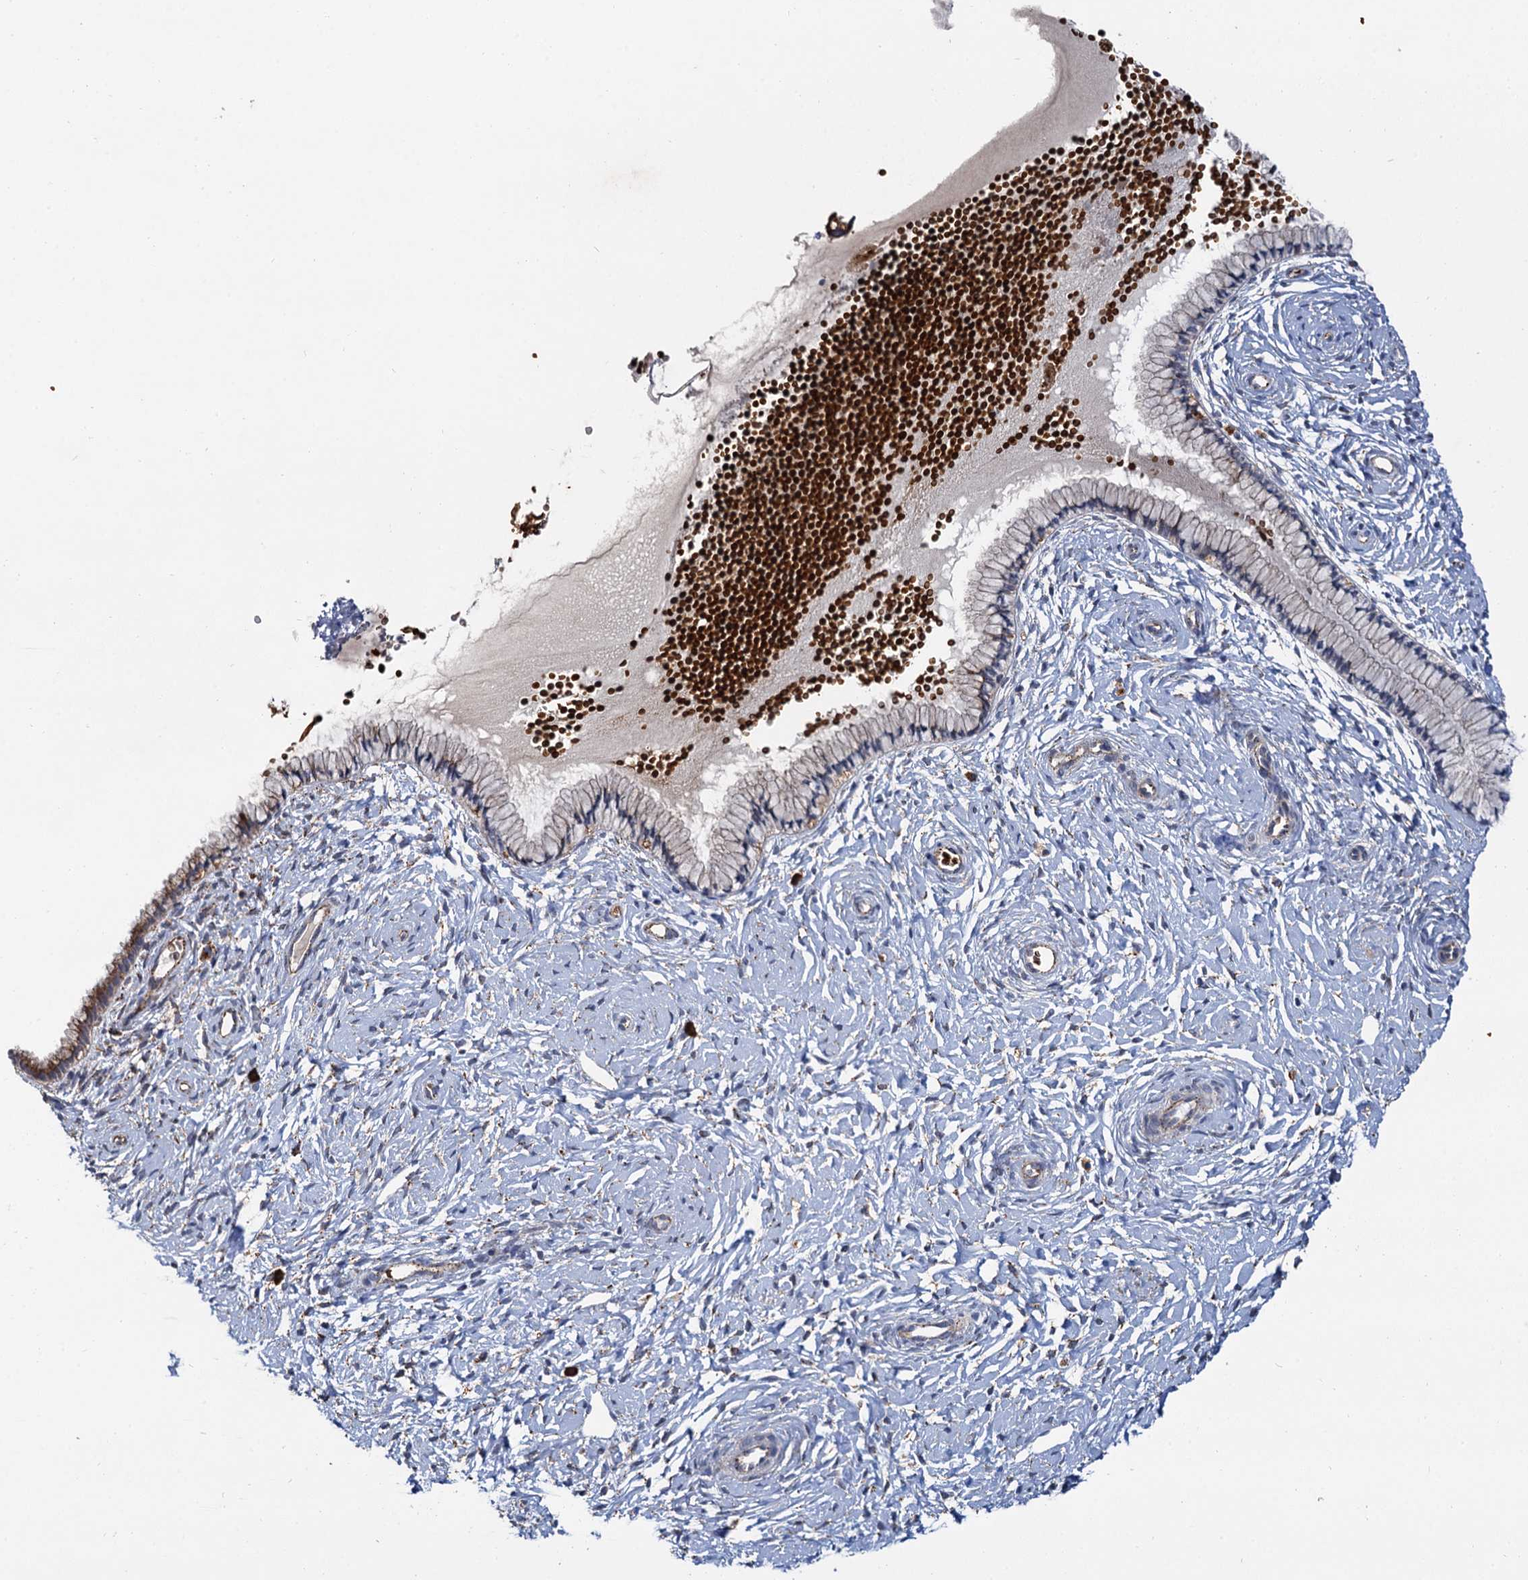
{"staining": {"intensity": "negative", "quantity": "none", "location": "none"}, "tissue": "cervix", "cell_type": "Glandular cells", "image_type": "normal", "snomed": [{"axis": "morphology", "description": "Normal tissue, NOS"}, {"axis": "topography", "description": "Cervix"}], "caption": "The immunohistochemistry (IHC) histopathology image has no significant expression in glandular cells of cervix. (Brightfield microscopy of DAB (3,3'-diaminobenzidine) immunohistochemistry (IHC) at high magnification).", "gene": "GBA1", "patient": {"sex": "female", "age": 33}}